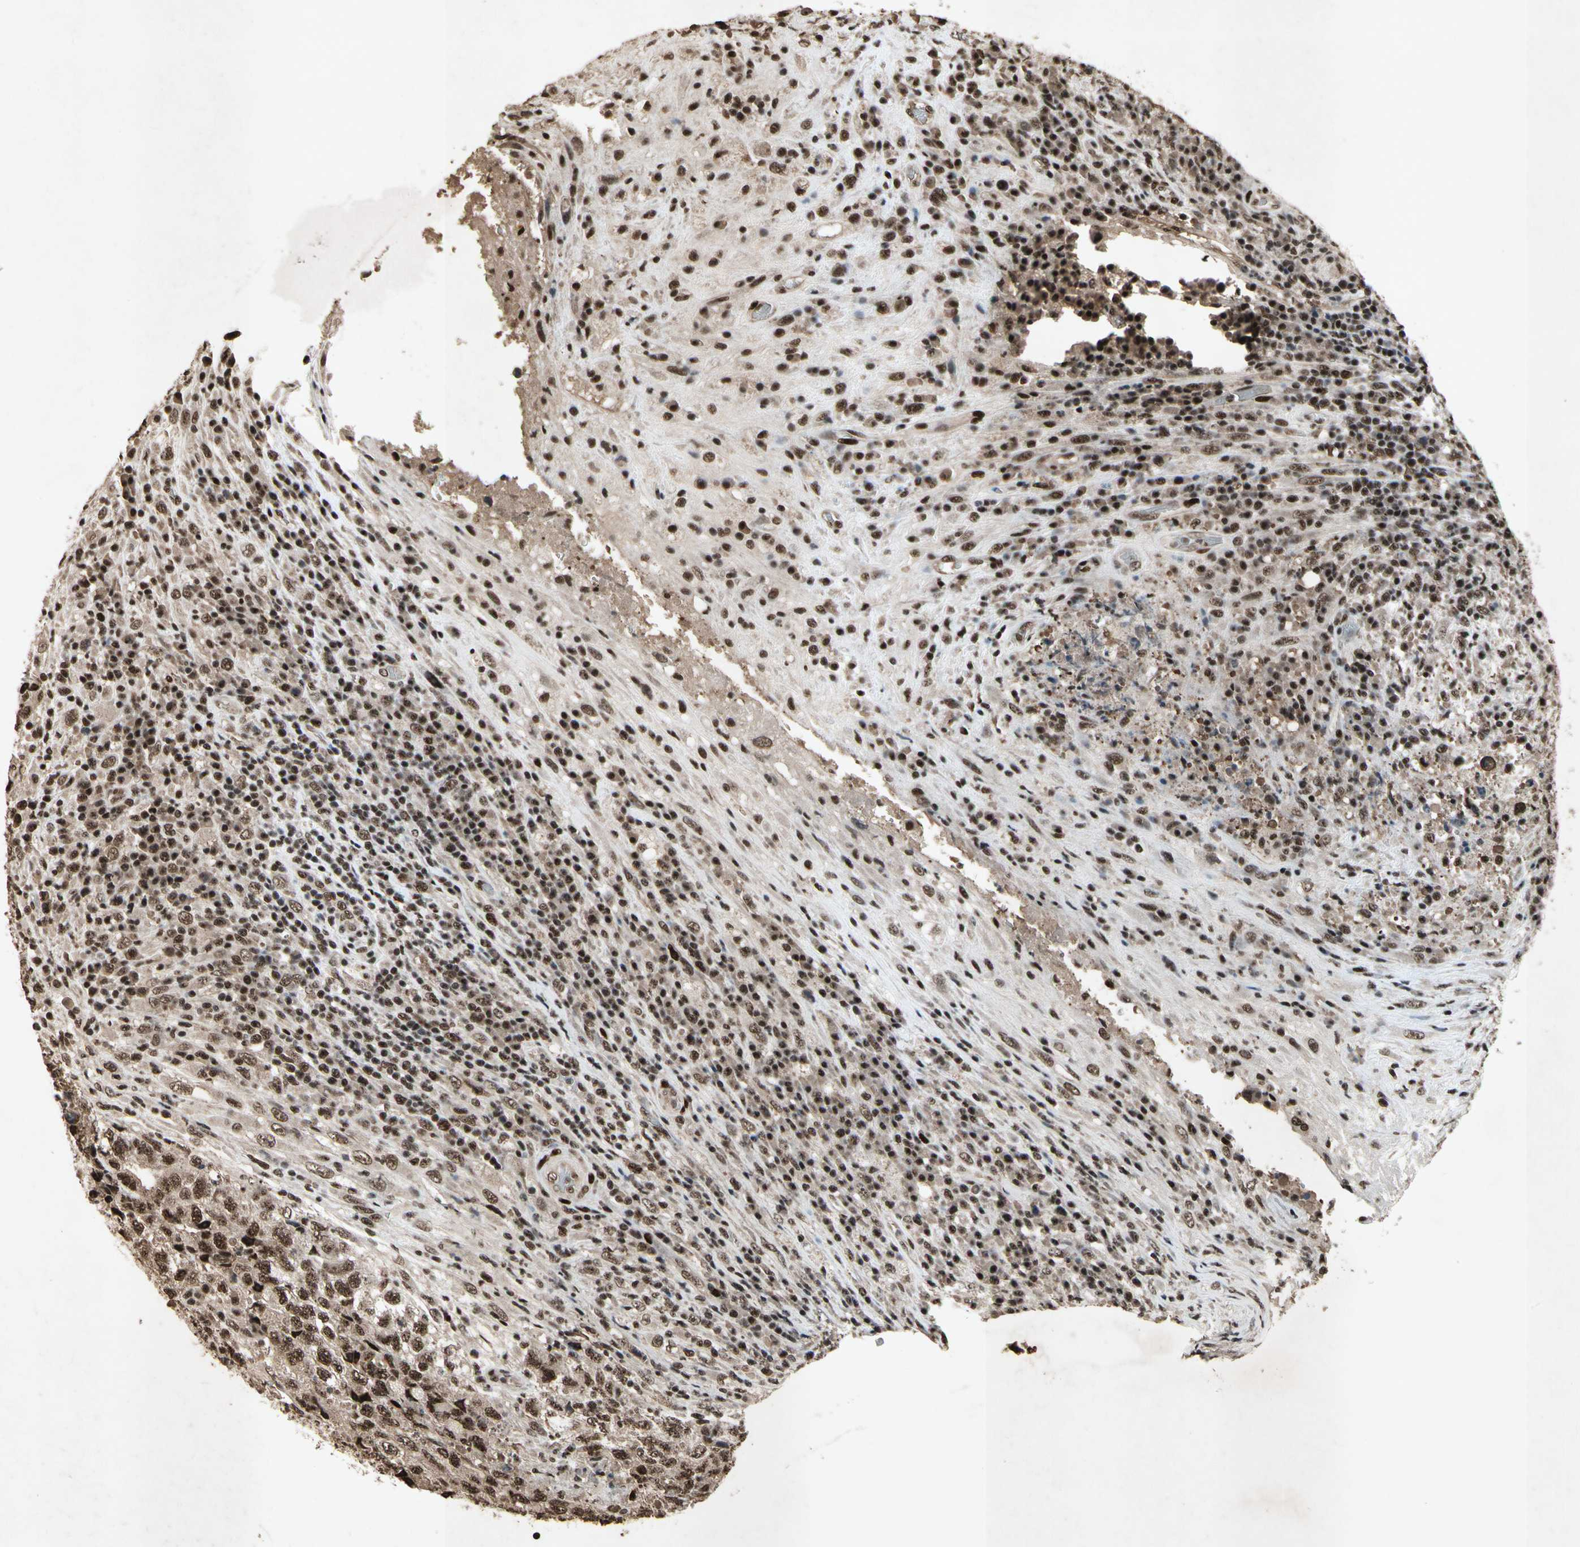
{"staining": {"intensity": "strong", "quantity": ">75%", "location": "cytoplasmic/membranous,nuclear"}, "tissue": "testis cancer", "cell_type": "Tumor cells", "image_type": "cancer", "snomed": [{"axis": "morphology", "description": "Necrosis, NOS"}, {"axis": "morphology", "description": "Carcinoma, Embryonal, NOS"}, {"axis": "topography", "description": "Testis"}], "caption": "Immunohistochemistry (IHC) micrograph of embryonal carcinoma (testis) stained for a protein (brown), which displays high levels of strong cytoplasmic/membranous and nuclear expression in approximately >75% of tumor cells.", "gene": "TBX2", "patient": {"sex": "male", "age": 19}}